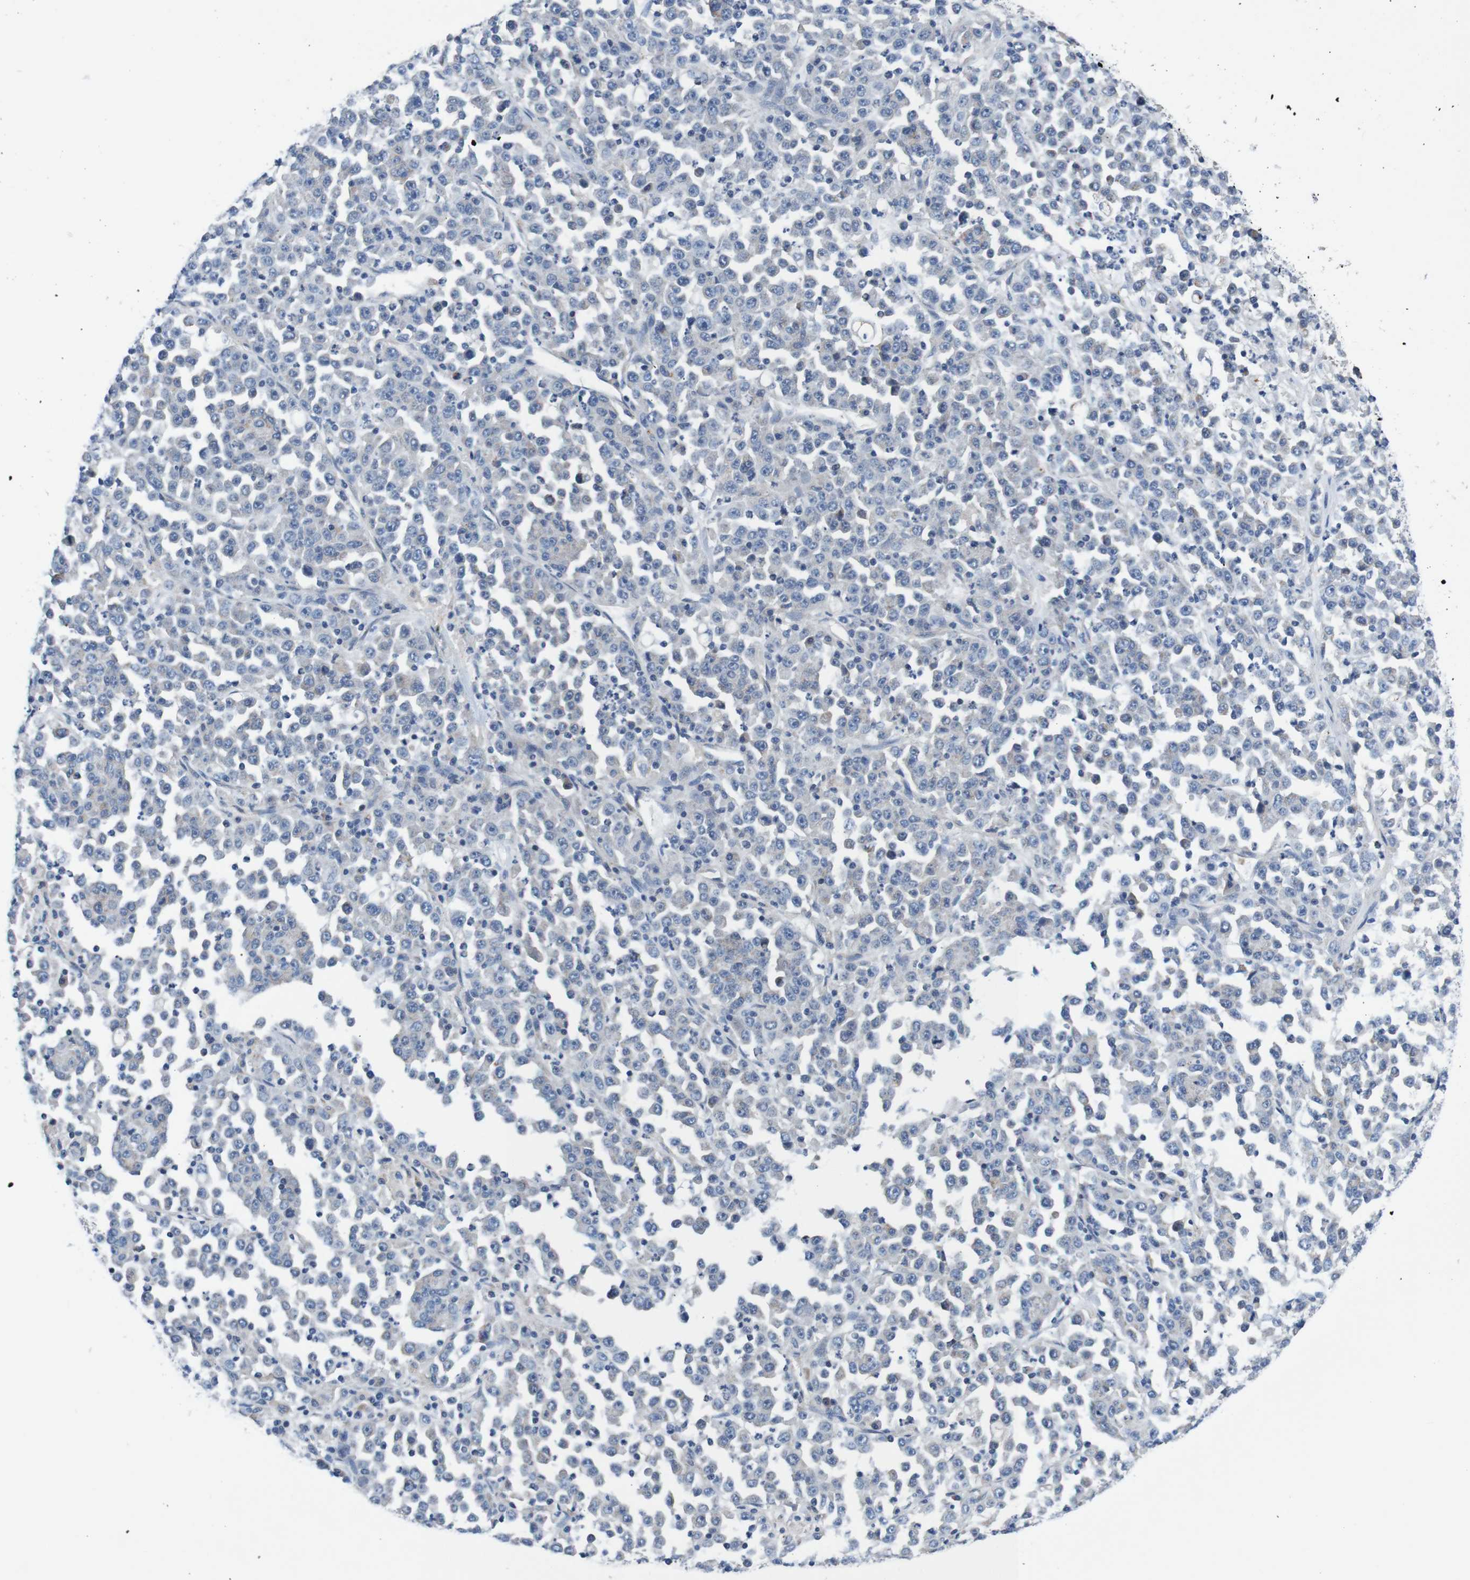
{"staining": {"intensity": "negative", "quantity": "none", "location": "none"}, "tissue": "stomach cancer", "cell_type": "Tumor cells", "image_type": "cancer", "snomed": [{"axis": "morphology", "description": "Normal tissue, NOS"}, {"axis": "morphology", "description": "Adenocarcinoma, NOS"}, {"axis": "topography", "description": "Stomach, upper"}, {"axis": "topography", "description": "Stomach"}], "caption": "The IHC photomicrograph has no significant staining in tumor cells of stomach cancer tissue. (DAB immunohistochemistry (IHC), high magnification).", "gene": "CPED1", "patient": {"sex": "male", "age": 59}}